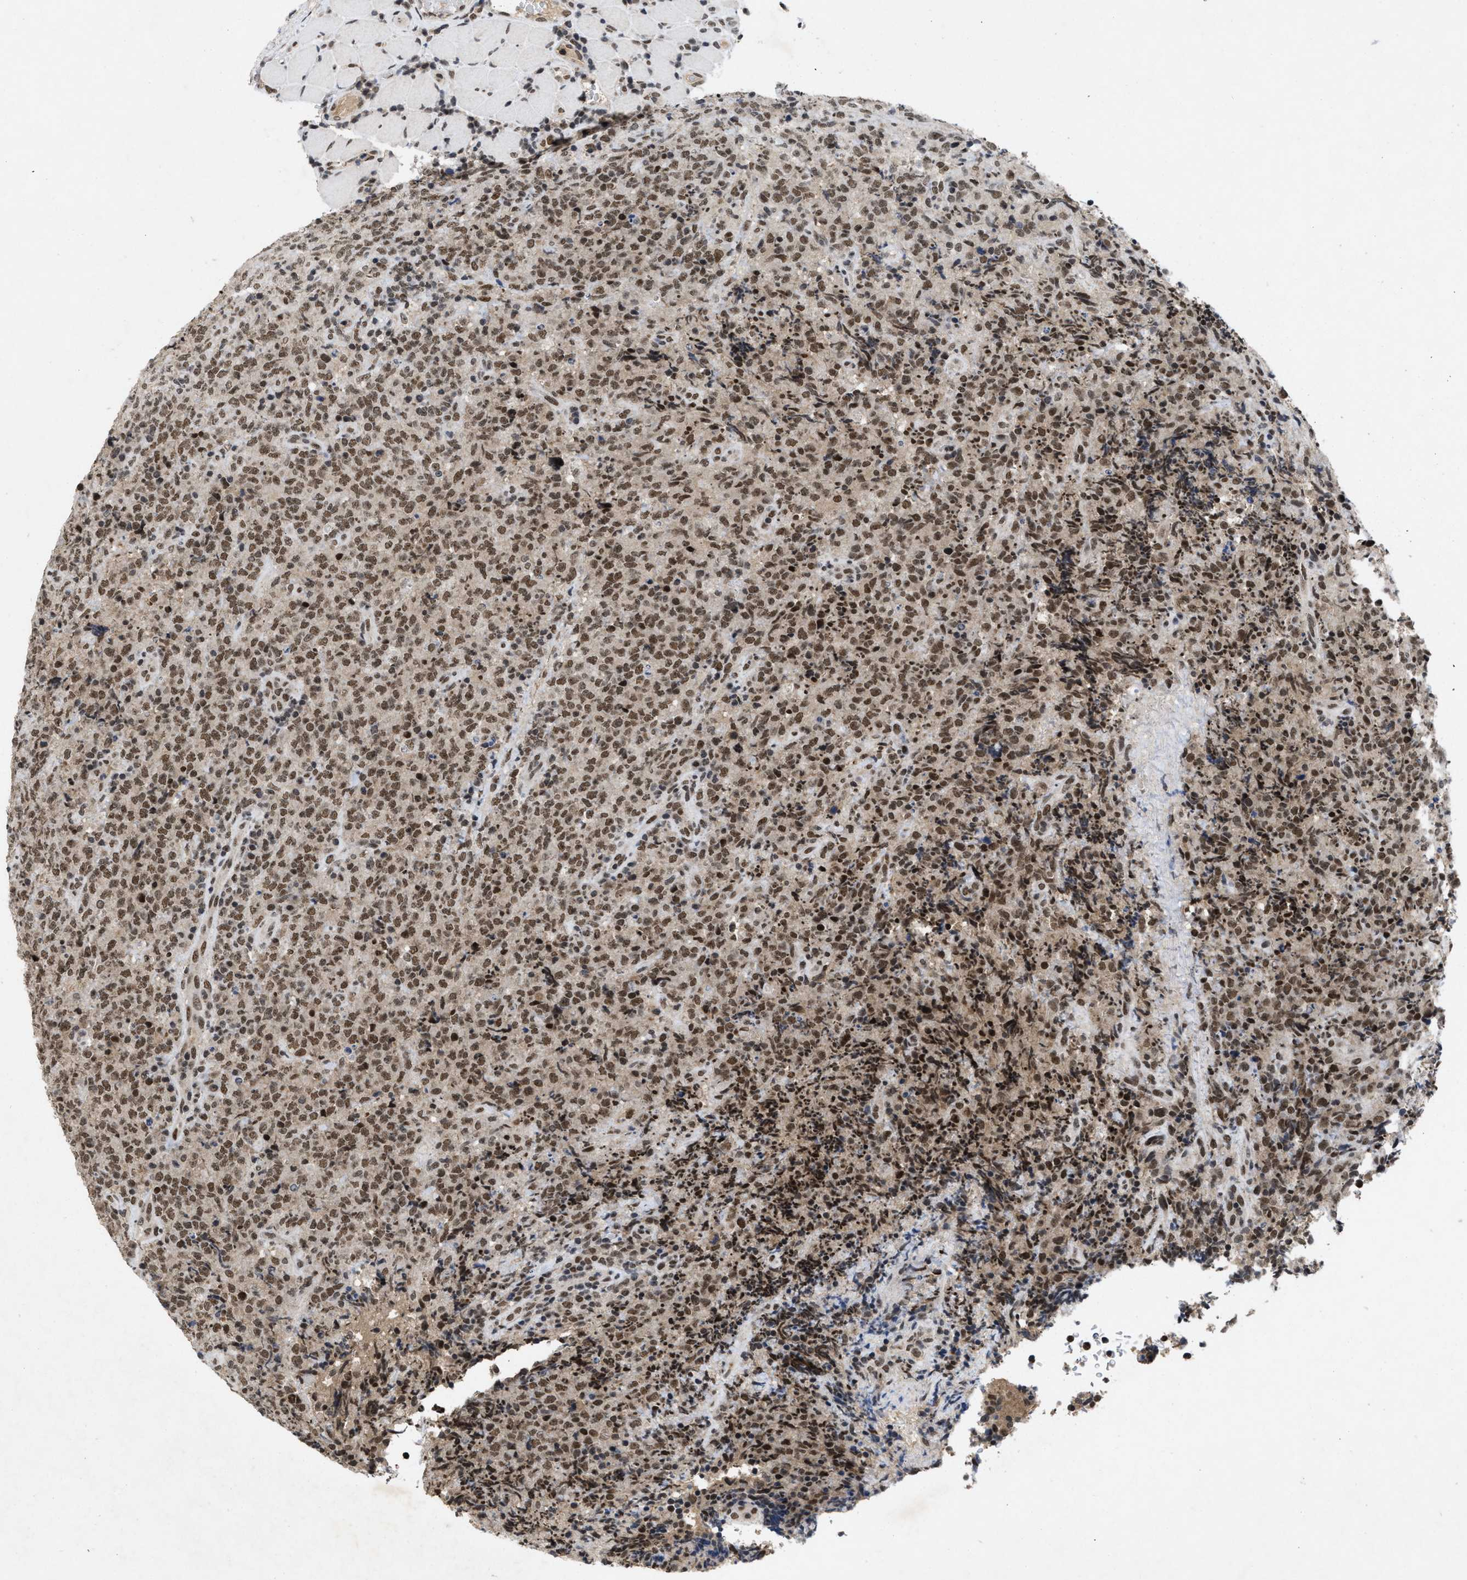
{"staining": {"intensity": "moderate", "quantity": ">75%", "location": "nuclear"}, "tissue": "lymphoma", "cell_type": "Tumor cells", "image_type": "cancer", "snomed": [{"axis": "morphology", "description": "Malignant lymphoma, non-Hodgkin's type, High grade"}, {"axis": "topography", "description": "Tonsil"}], "caption": "A medium amount of moderate nuclear positivity is appreciated in about >75% of tumor cells in lymphoma tissue.", "gene": "ZNF346", "patient": {"sex": "female", "age": 36}}